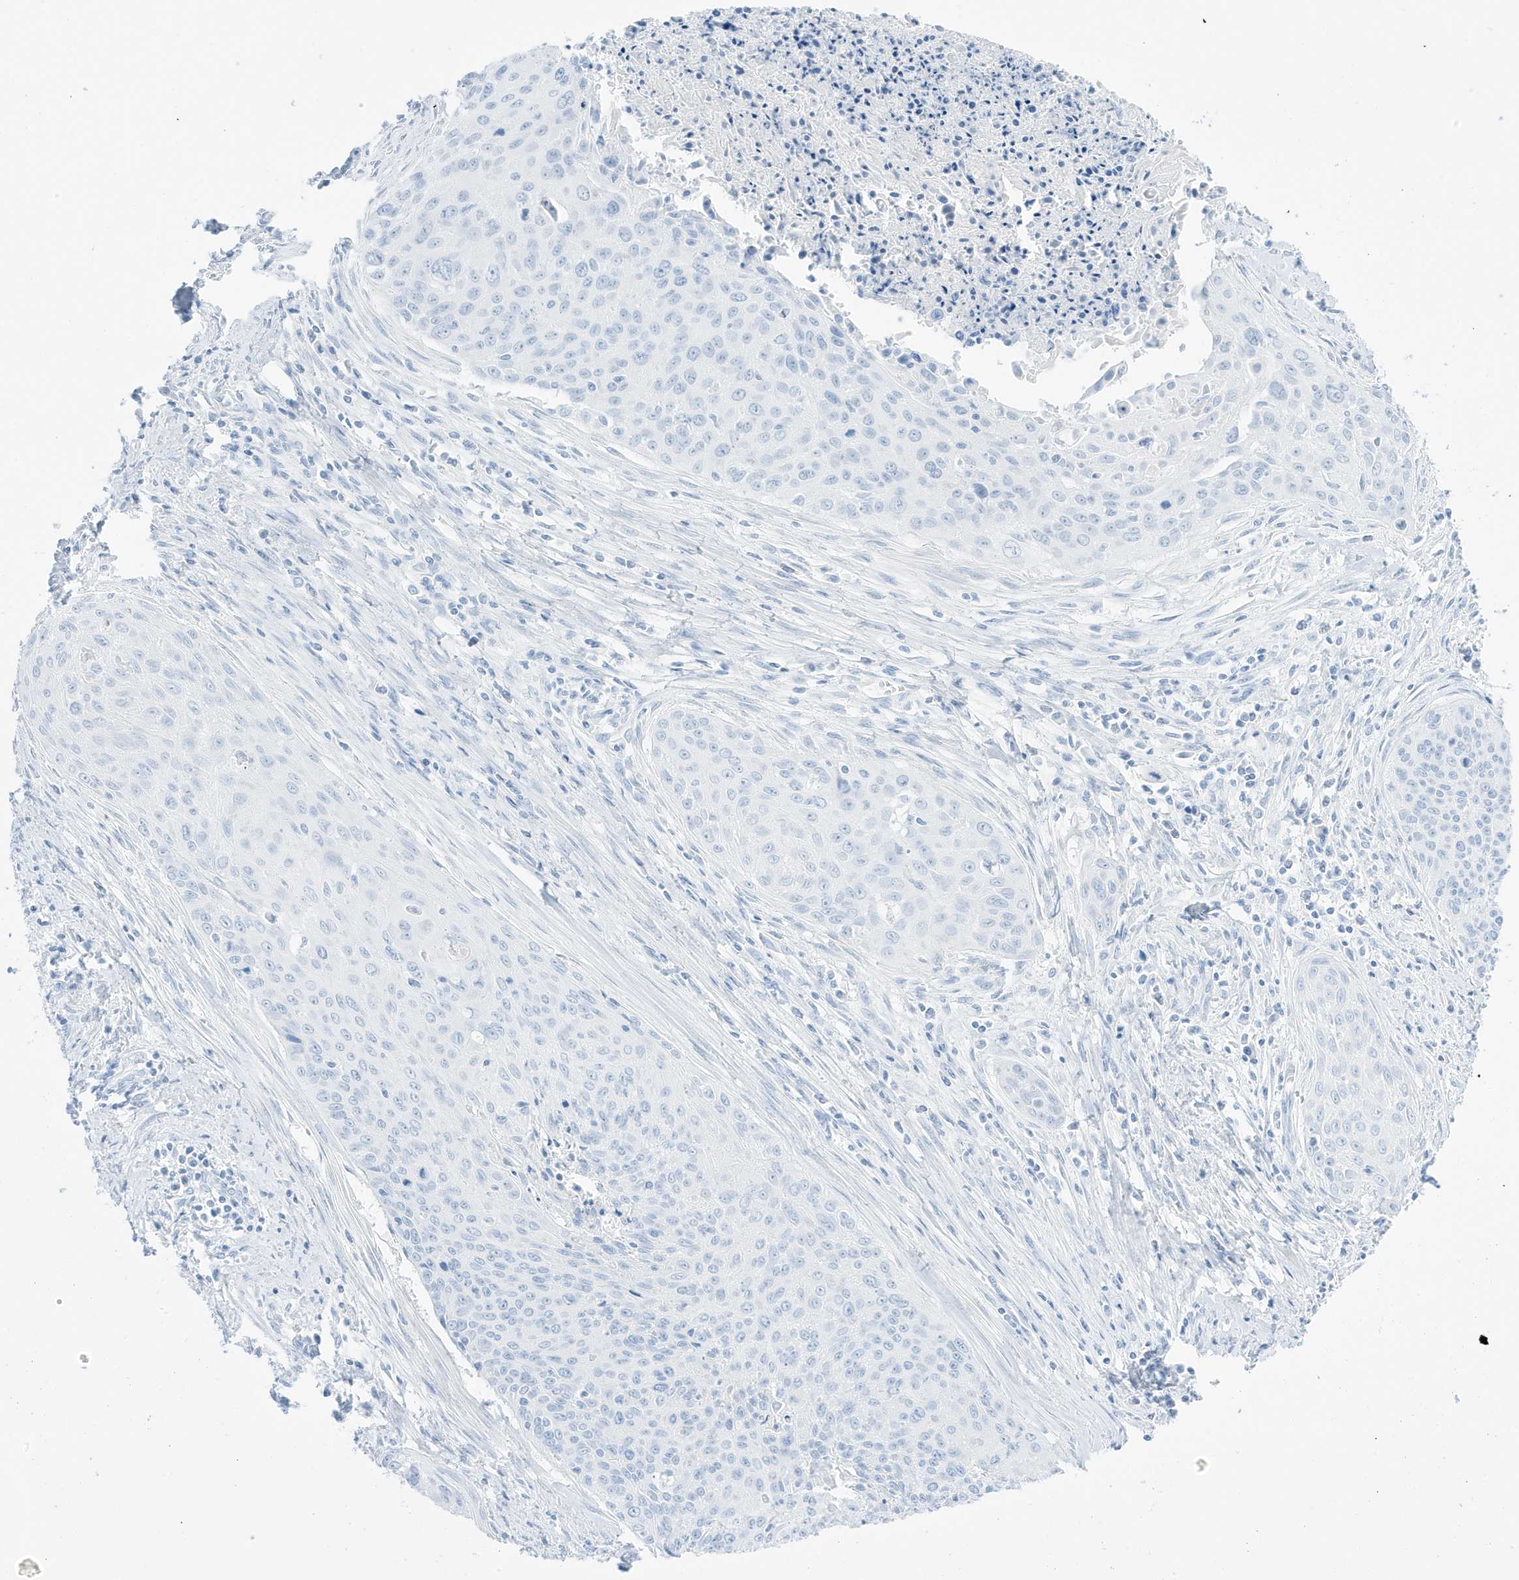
{"staining": {"intensity": "negative", "quantity": "none", "location": "none"}, "tissue": "cervical cancer", "cell_type": "Tumor cells", "image_type": "cancer", "snomed": [{"axis": "morphology", "description": "Squamous cell carcinoma, NOS"}, {"axis": "topography", "description": "Cervix"}], "caption": "IHC micrograph of human squamous cell carcinoma (cervical) stained for a protein (brown), which demonstrates no positivity in tumor cells.", "gene": "SLC22A13", "patient": {"sex": "female", "age": 55}}